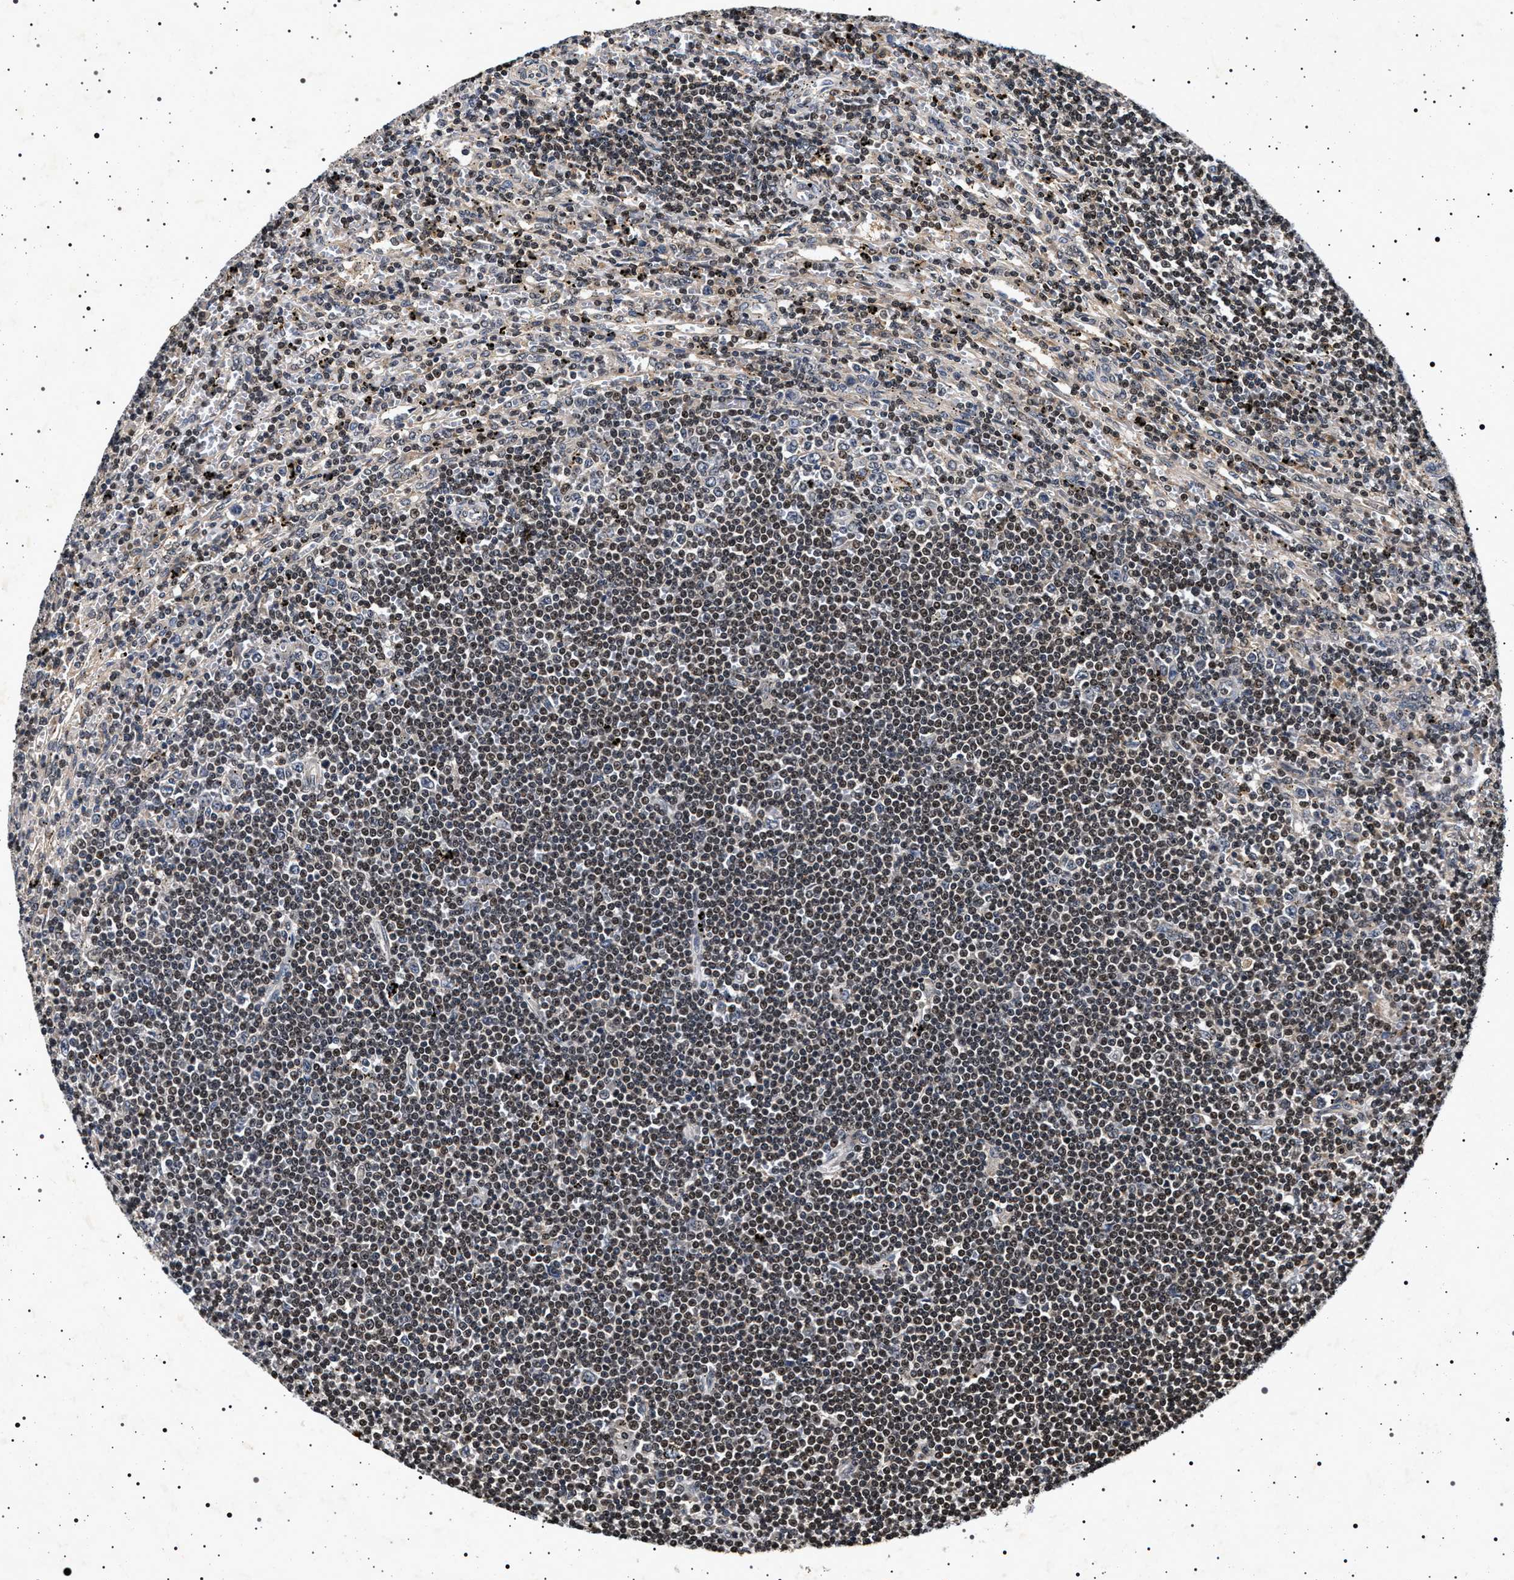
{"staining": {"intensity": "negative", "quantity": "none", "location": "none"}, "tissue": "lymphoma", "cell_type": "Tumor cells", "image_type": "cancer", "snomed": [{"axis": "morphology", "description": "Malignant lymphoma, non-Hodgkin's type, Low grade"}, {"axis": "topography", "description": "Spleen"}], "caption": "This is an immunohistochemistry histopathology image of human malignant lymphoma, non-Hodgkin's type (low-grade). There is no staining in tumor cells.", "gene": "CDKN1B", "patient": {"sex": "male", "age": 76}}